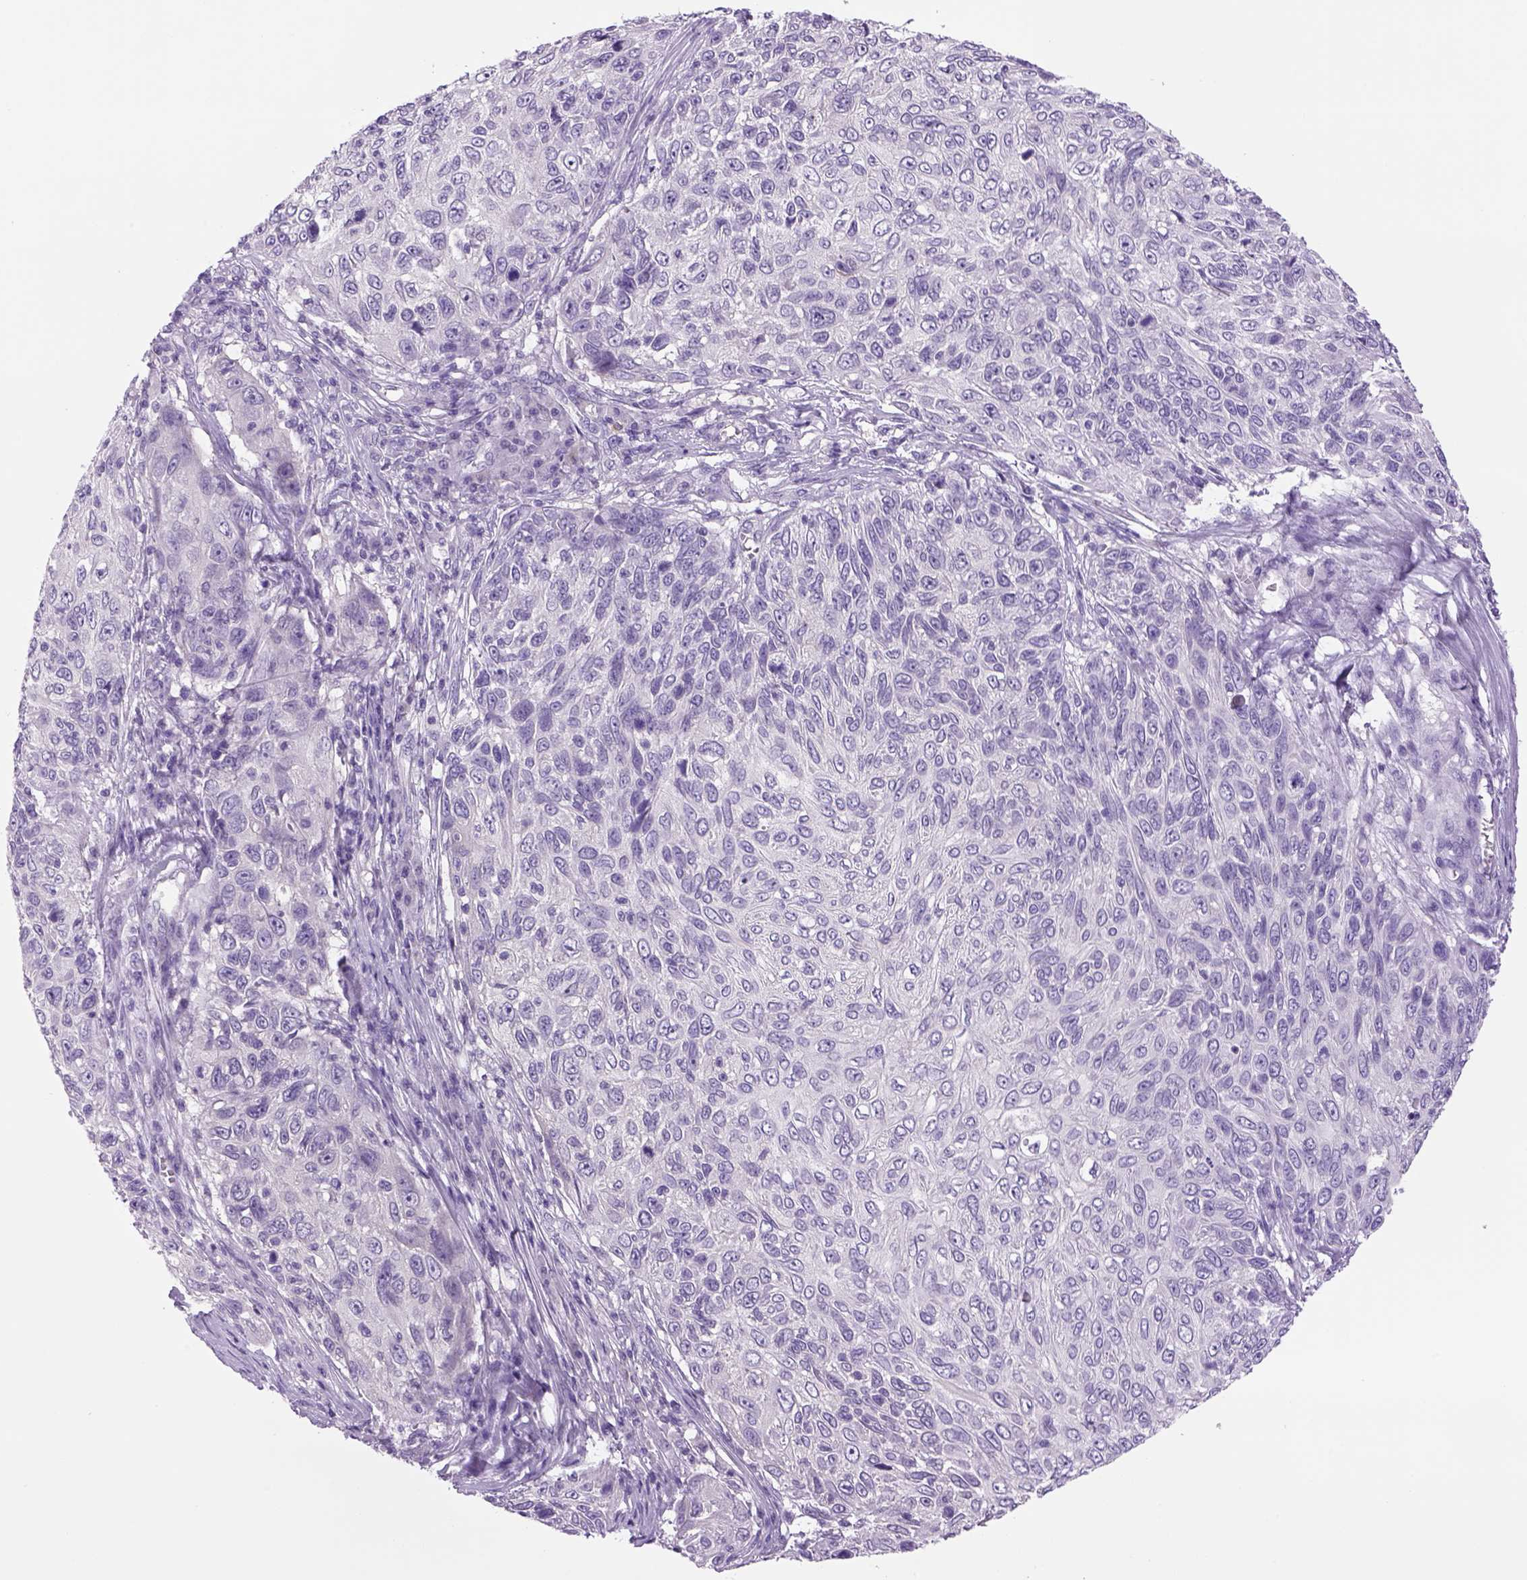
{"staining": {"intensity": "negative", "quantity": "none", "location": "none"}, "tissue": "skin cancer", "cell_type": "Tumor cells", "image_type": "cancer", "snomed": [{"axis": "morphology", "description": "Squamous cell carcinoma, NOS"}, {"axis": "topography", "description": "Skin"}], "caption": "This image is of skin cancer stained with IHC to label a protein in brown with the nuclei are counter-stained blue. There is no staining in tumor cells.", "gene": "DBH", "patient": {"sex": "male", "age": 92}}